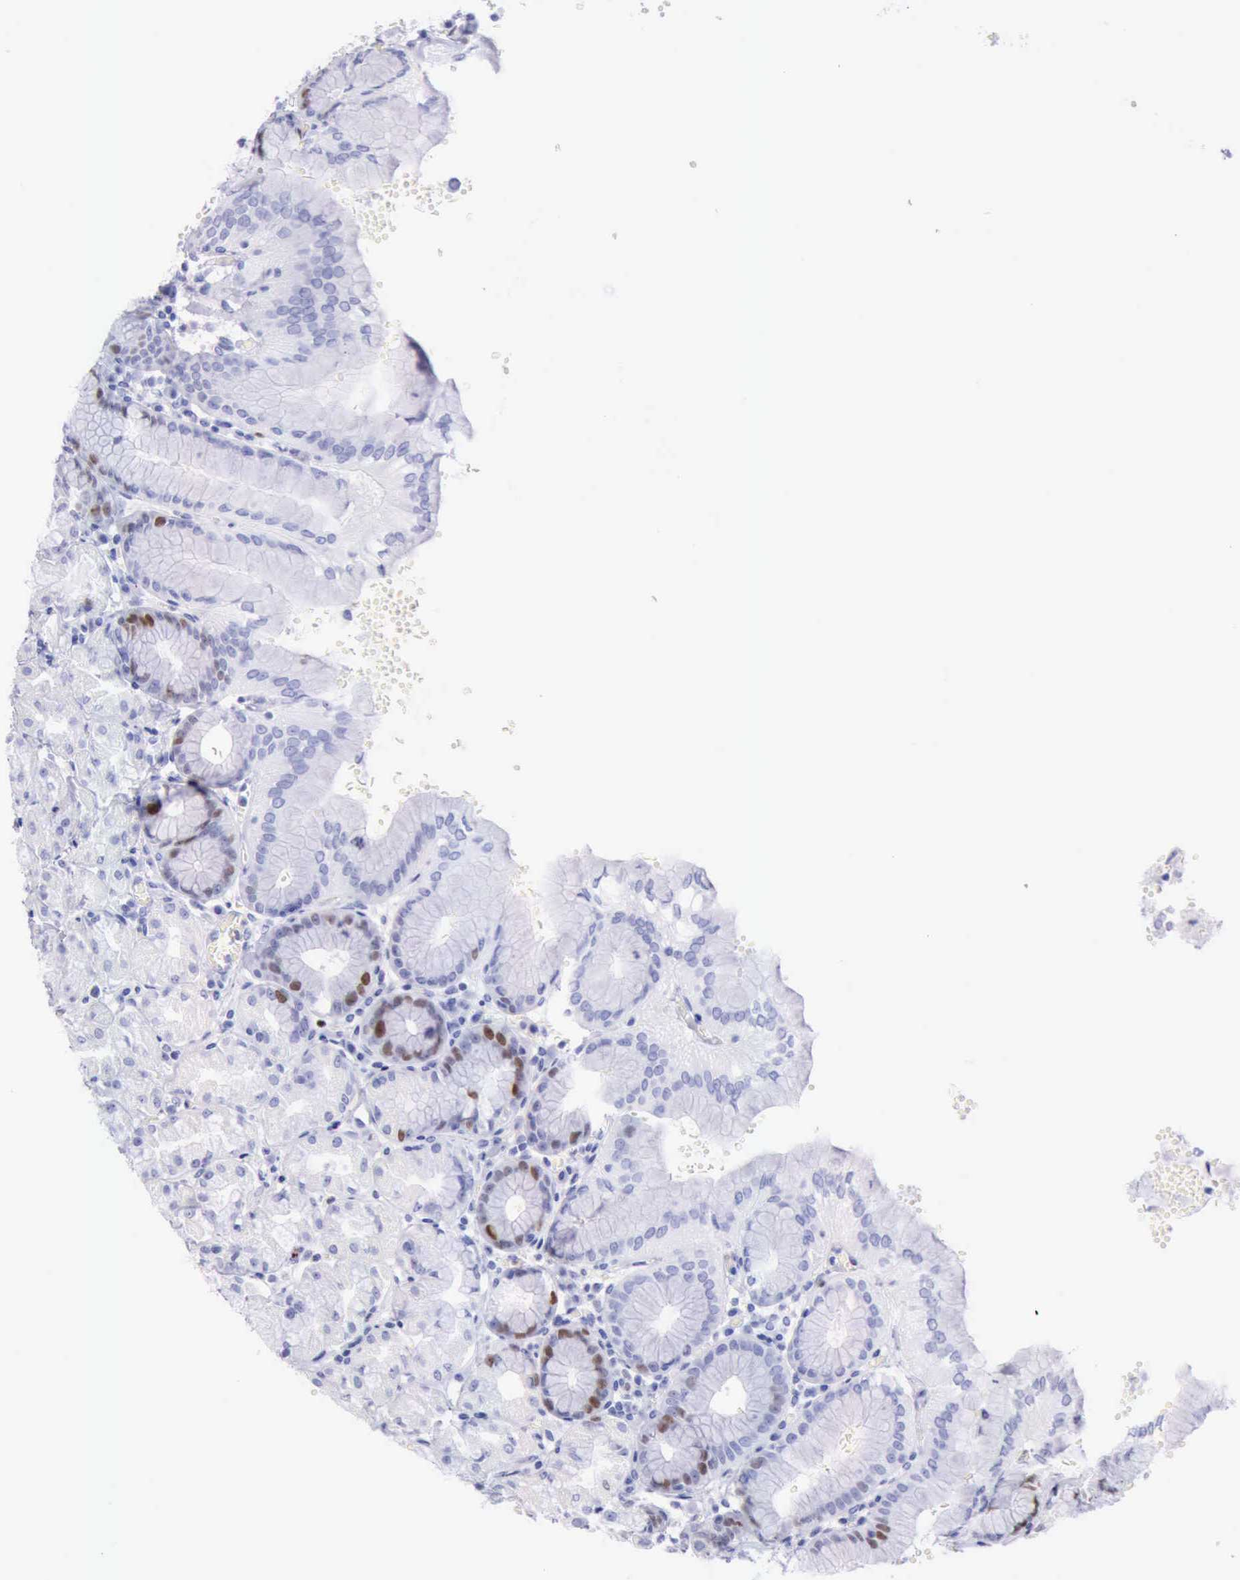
{"staining": {"intensity": "moderate", "quantity": "<25%", "location": "nuclear"}, "tissue": "stomach", "cell_type": "Glandular cells", "image_type": "normal", "snomed": [{"axis": "morphology", "description": "Normal tissue, NOS"}, {"axis": "topography", "description": "Stomach, upper"}, {"axis": "topography", "description": "Stomach"}], "caption": "Brown immunohistochemical staining in unremarkable human stomach demonstrates moderate nuclear expression in about <25% of glandular cells. Nuclei are stained in blue.", "gene": "MCM2", "patient": {"sex": "male", "age": 76}}